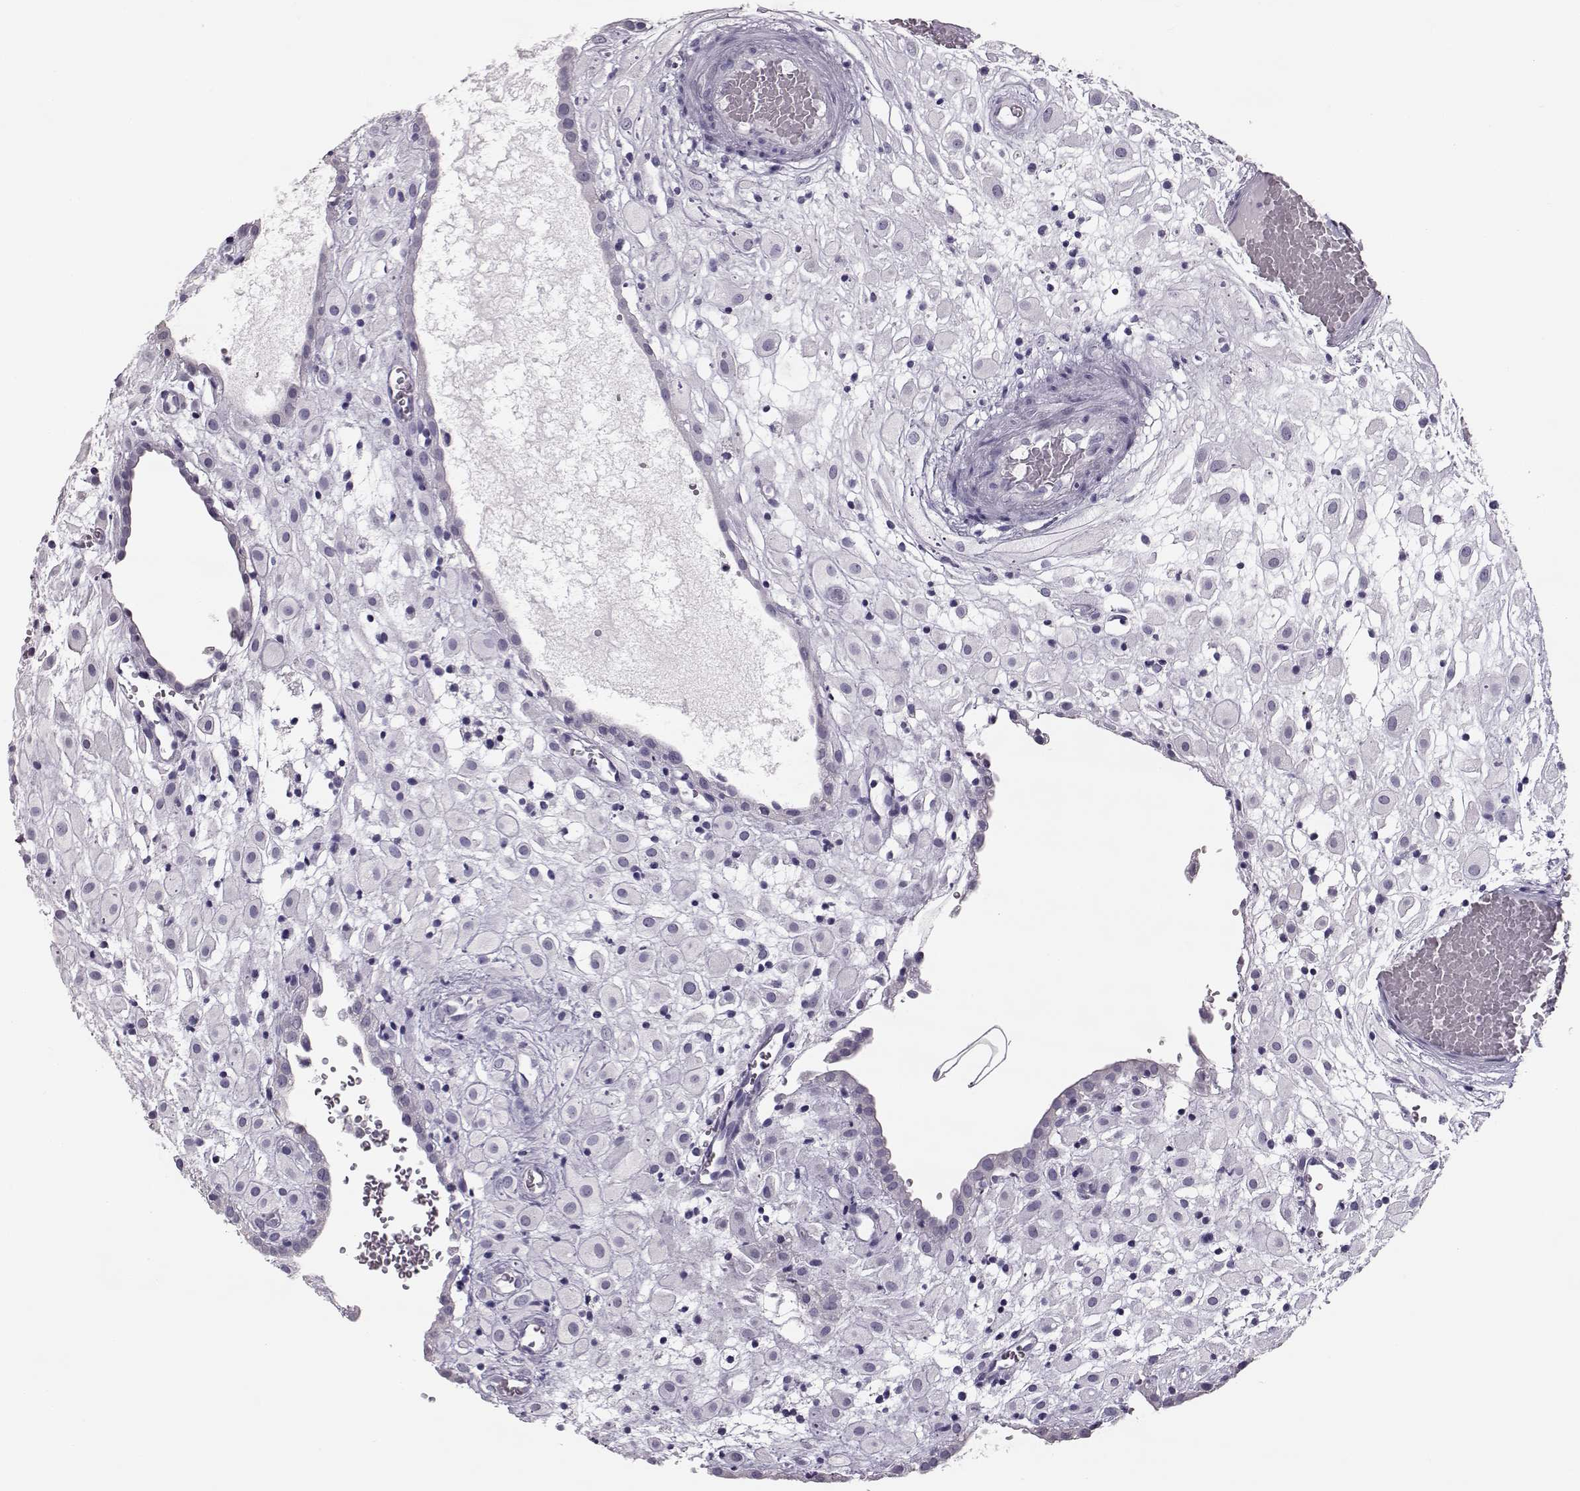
{"staining": {"intensity": "negative", "quantity": "none", "location": "none"}, "tissue": "placenta", "cell_type": "Decidual cells", "image_type": "normal", "snomed": [{"axis": "morphology", "description": "Normal tissue, NOS"}, {"axis": "topography", "description": "Placenta"}], "caption": "Immunohistochemistry histopathology image of normal placenta: human placenta stained with DAB (3,3'-diaminobenzidine) shows no significant protein positivity in decidual cells.", "gene": "NPTXR", "patient": {"sex": "female", "age": 24}}